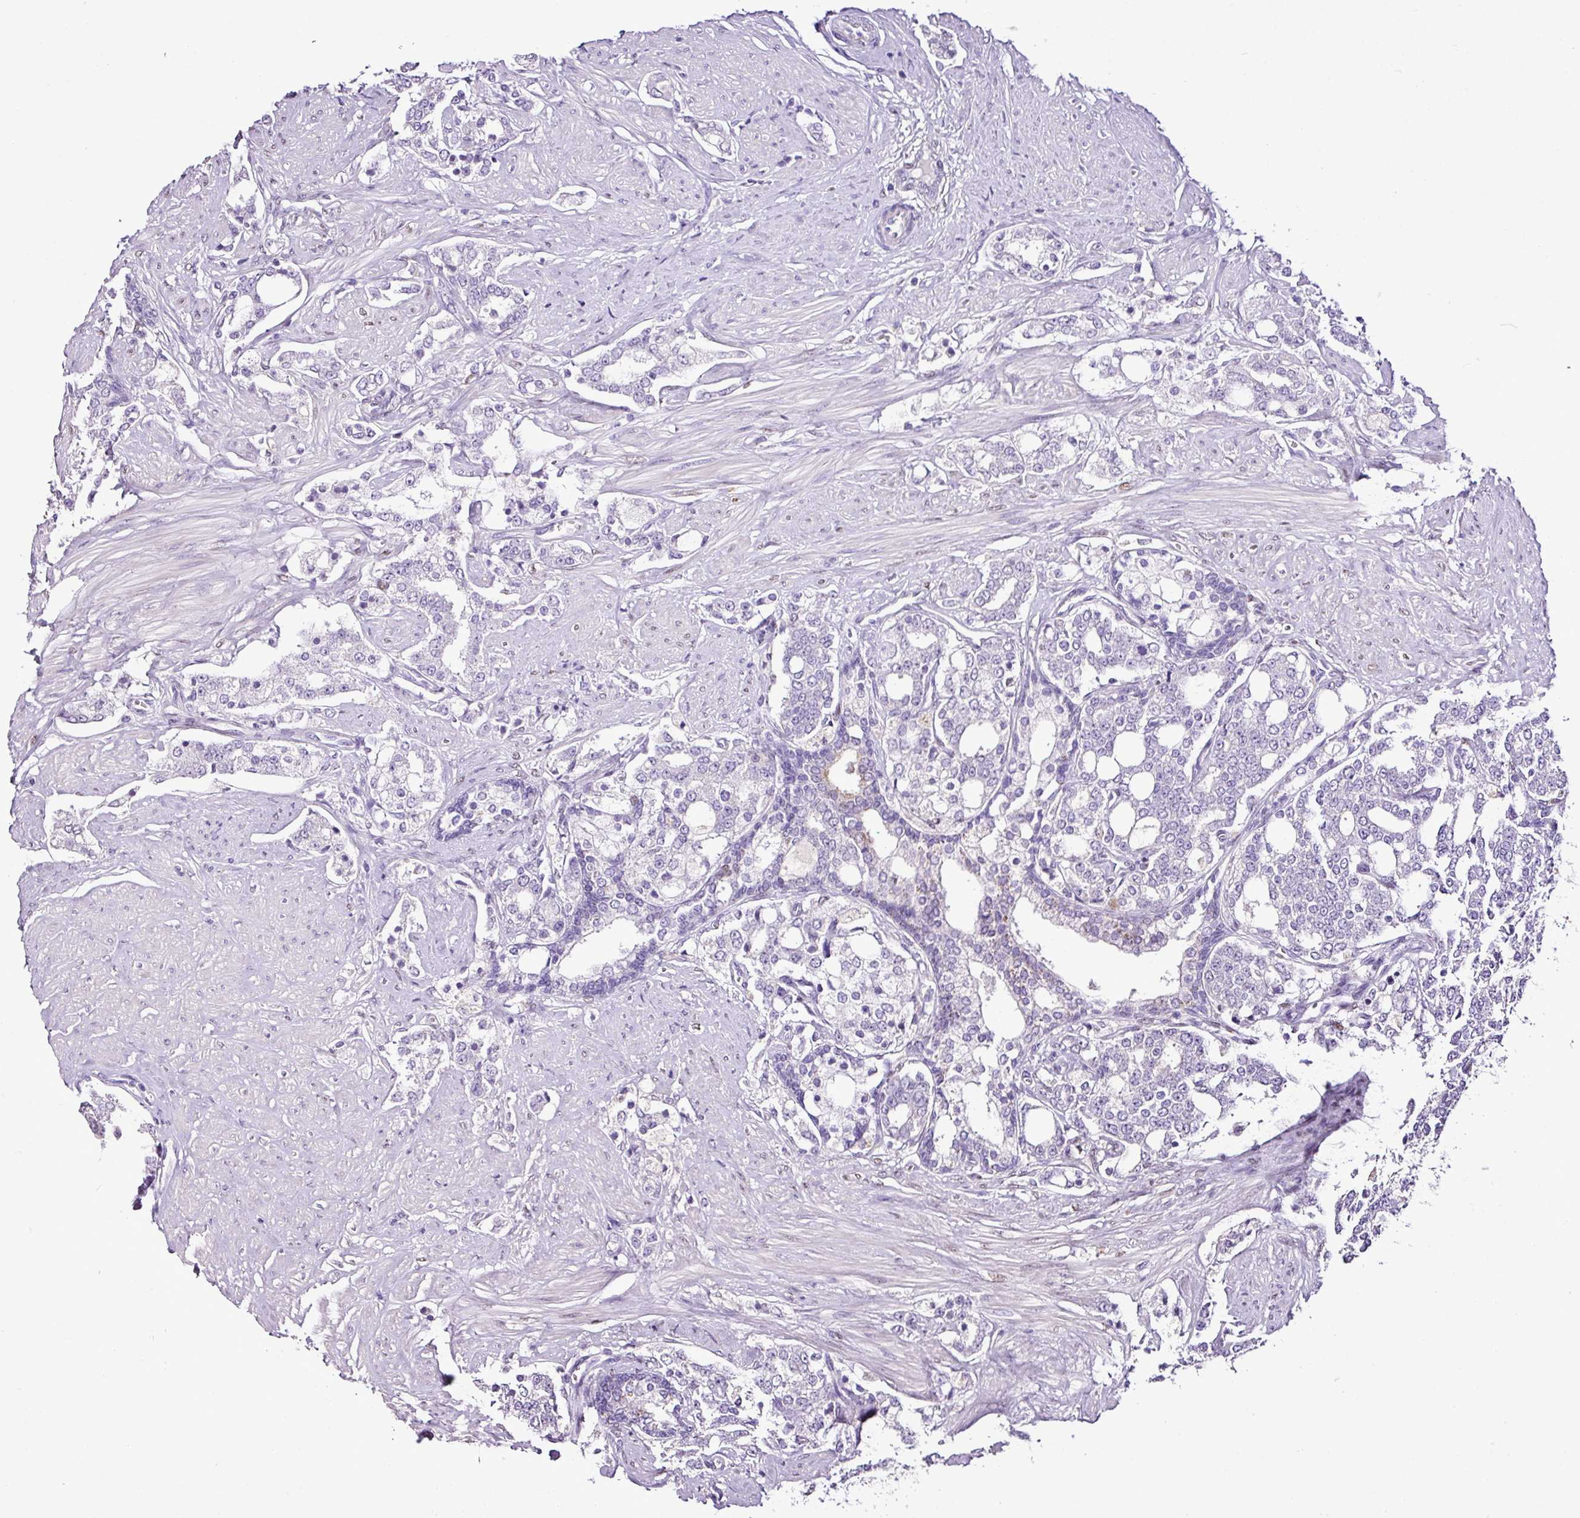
{"staining": {"intensity": "negative", "quantity": "none", "location": "none"}, "tissue": "prostate cancer", "cell_type": "Tumor cells", "image_type": "cancer", "snomed": [{"axis": "morphology", "description": "Adenocarcinoma, High grade"}, {"axis": "topography", "description": "Prostate"}], "caption": "High power microscopy micrograph of an IHC histopathology image of high-grade adenocarcinoma (prostate), revealing no significant positivity in tumor cells. (DAB IHC with hematoxylin counter stain).", "gene": "ESR1", "patient": {"sex": "male", "age": 64}}